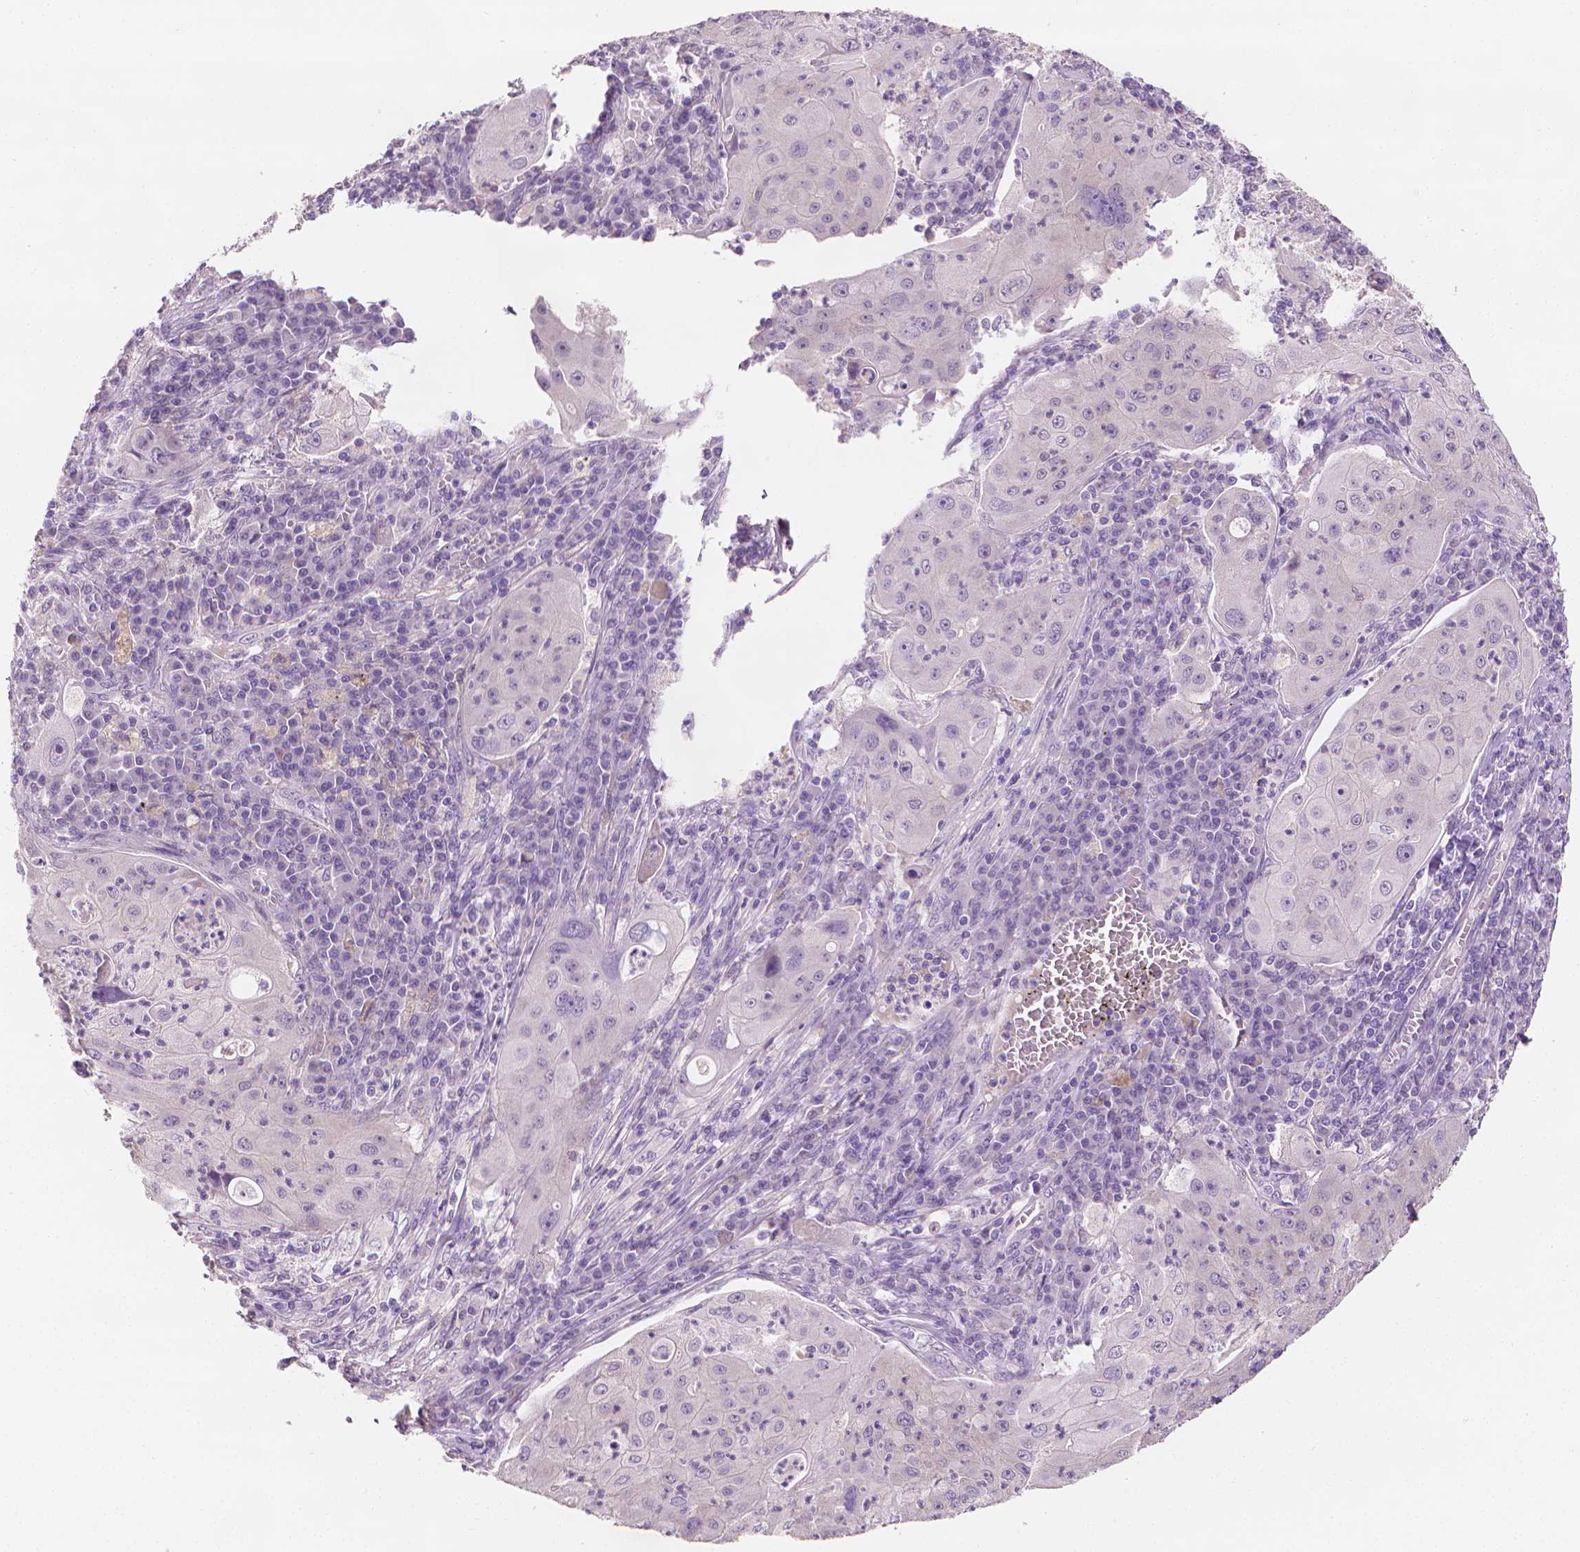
{"staining": {"intensity": "negative", "quantity": "none", "location": "none"}, "tissue": "lung cancer", "cell_type": "Tumor cells", "image_type": "cancer", "snomed": [{"axis": "morphology", "description": "Squamous cell carcinoma, NOS"}, {"axis": "topography", "description": "Lung"}], "caption": "Immunohistochemistry image of human lung cancer (squamous cell carcinoma) stained for a protein (brown), which exhibits no expression in tumor cells. Brightfield microscopy of IHC stained with DAB (3,3'-diaminobenzidine) (brown) and hematoxylin (blue), captured at high magnification.", "gene": "FASN", "patient": {"sex": "female", "age": 59}}